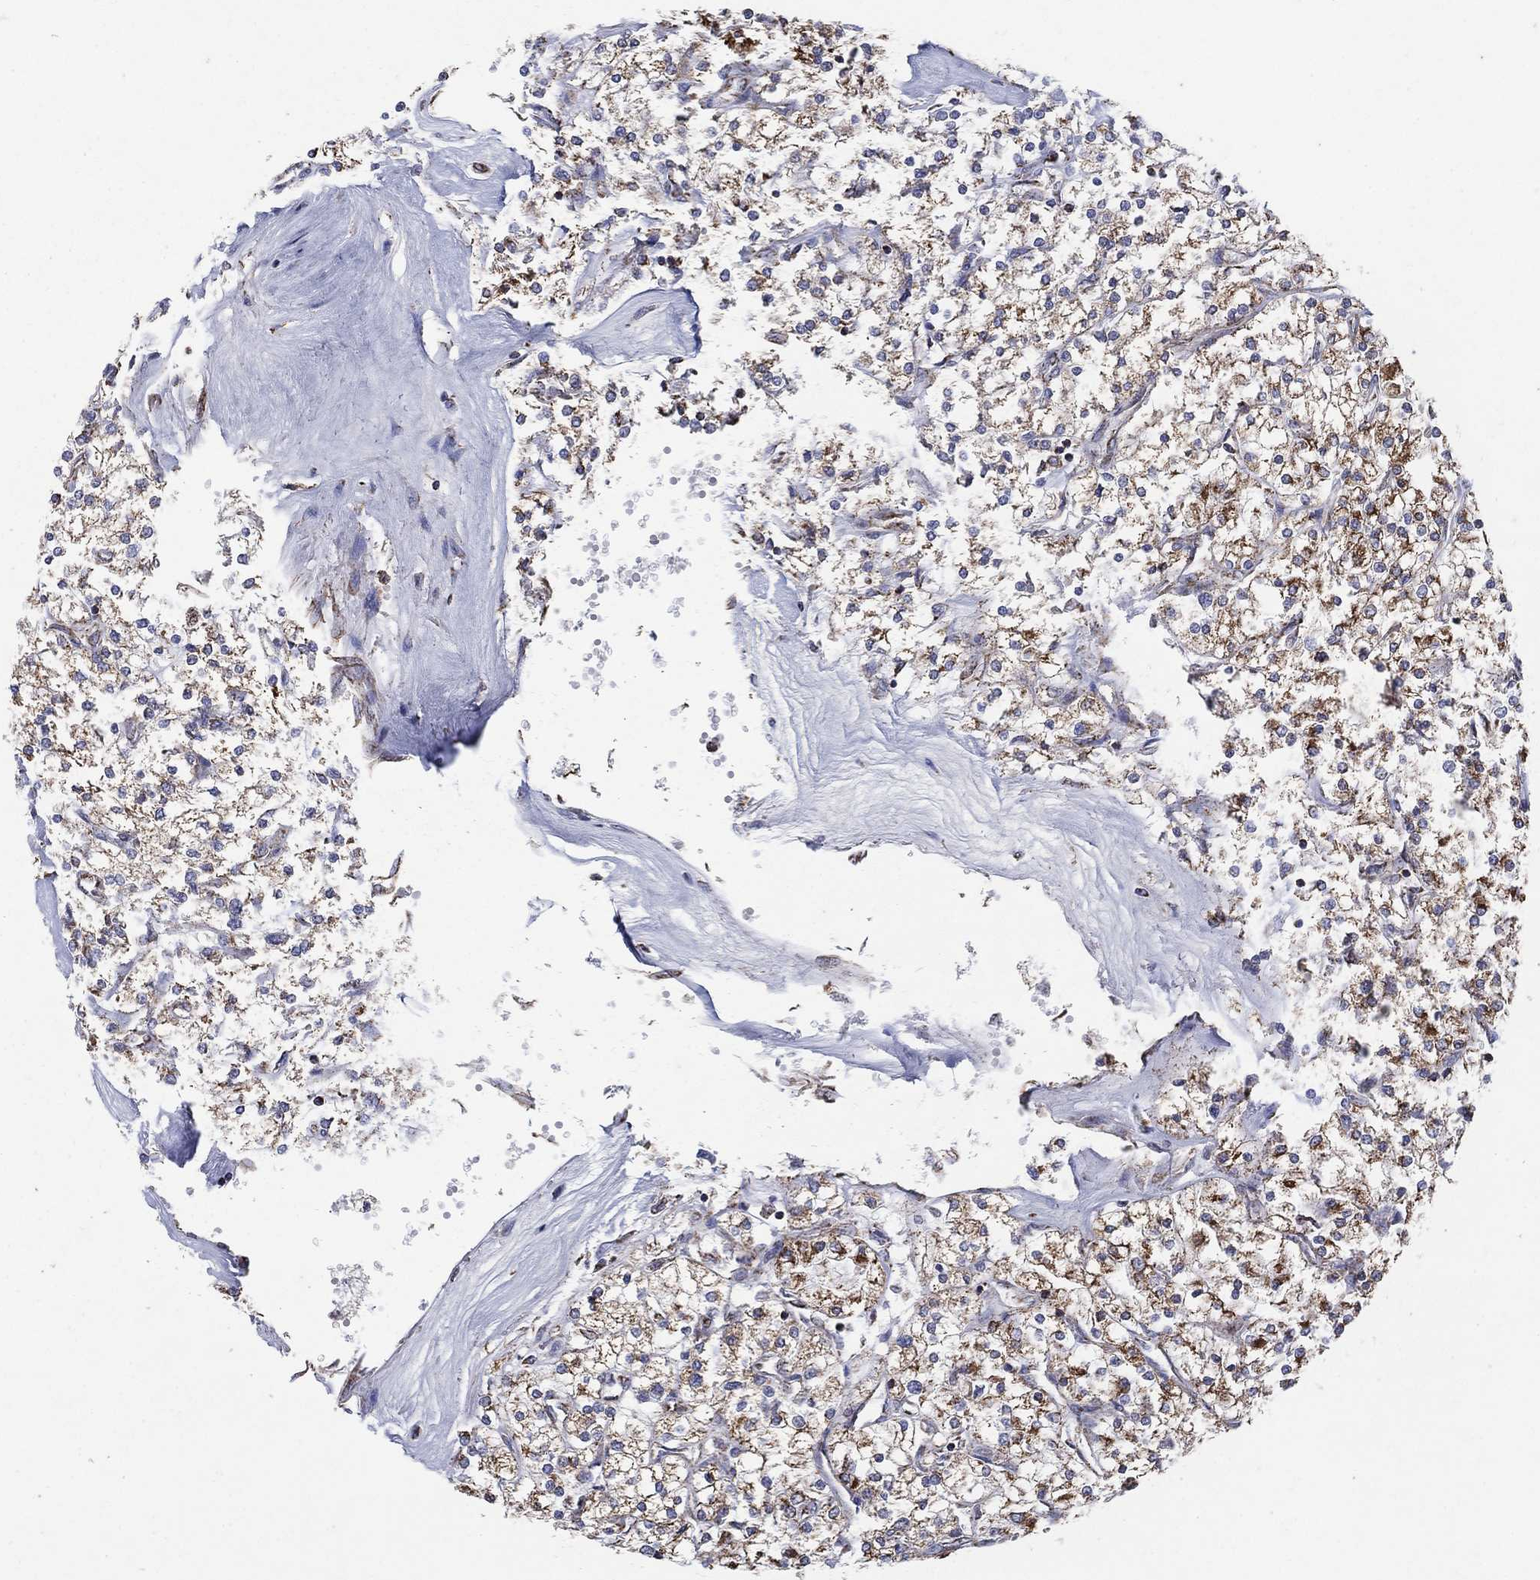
{"staining": {"intensity": "strong", "quantity": "25%-75%", "location": "cytoplasmic/membranous"}, "tissue": "renal cancer", "cell_type": "Tumor cells", "image_type": "cancer", "snomed": [{"axis": "morphology", "description": "Adenocarcinoma, NOS"}, {"axis": "topography", "description": "Kidney"}], "caption": "The photomicrograph exhibits immunohistochemical staining of renal cancer. There is strong cytoplasmic/membranous expression is identified in about 25%-75% of tumor cells.", "gene": "C9orf85", "patient": {"sex": "male", "age": 80}}